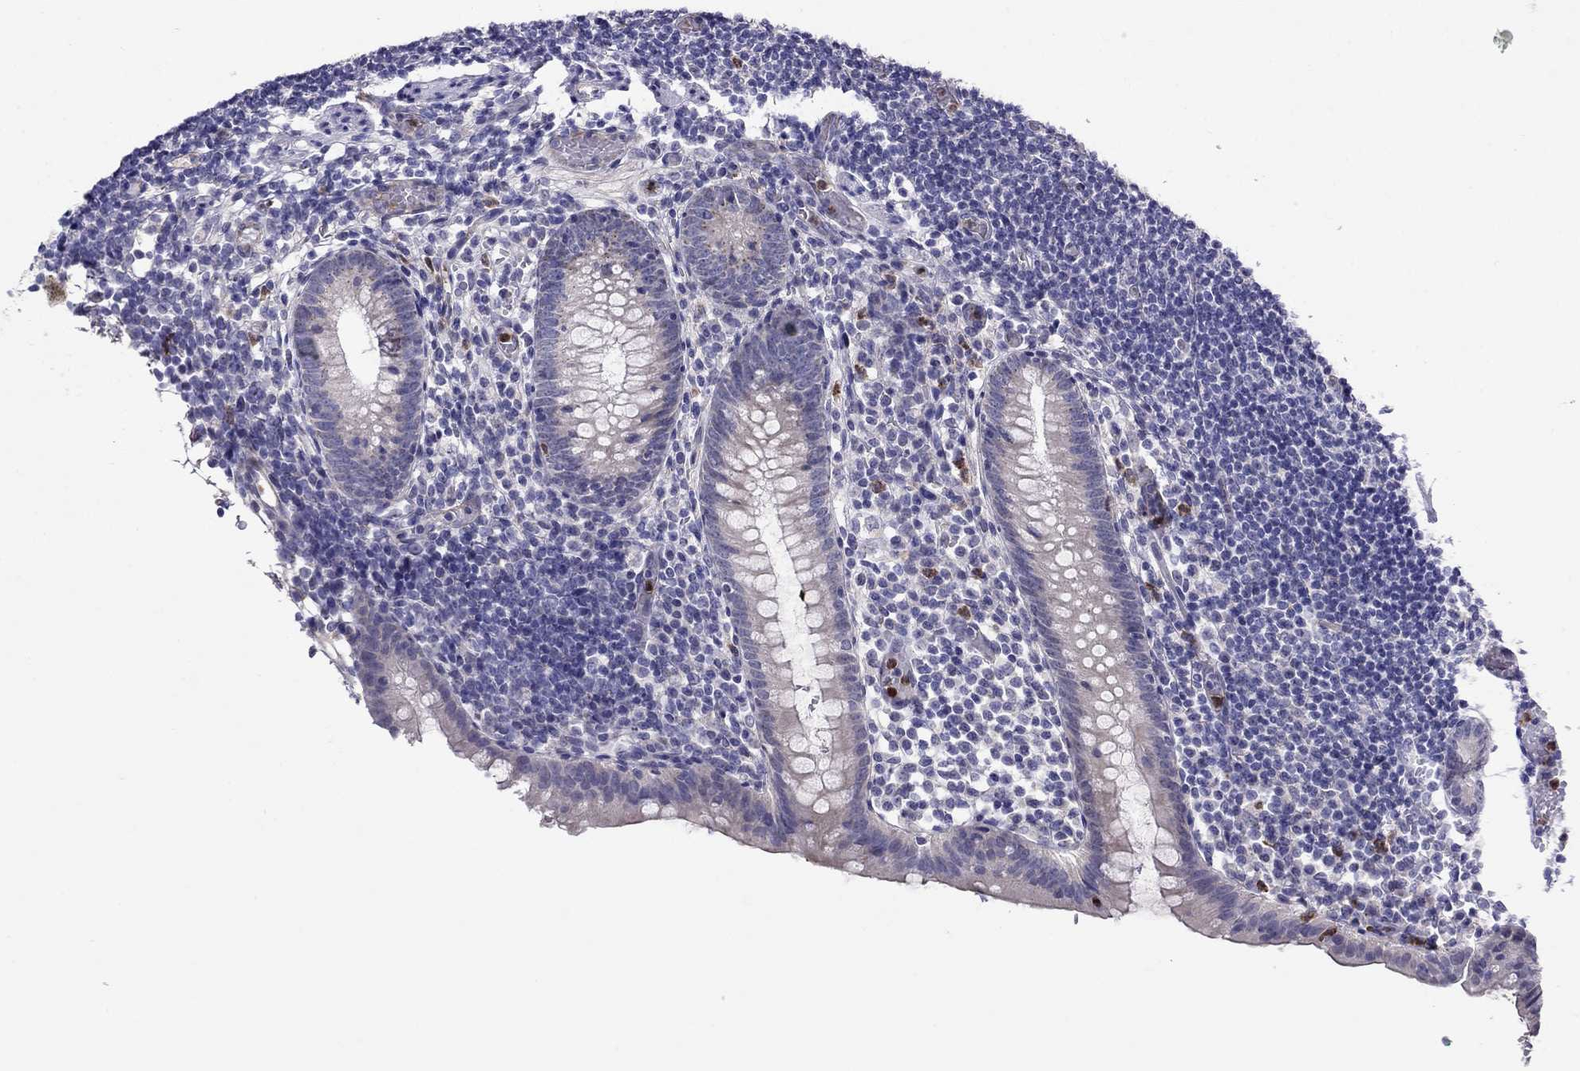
{"staining": {"intensity": "negative", "quantity": "none", "location": "none"}, "tissue": "appendix", "cell_type": "Glandular cells", "image_type": "normal", "snomed": [{"axis": "morphology", "description": "Normal tissue, NOS"}, {"axis": "topography", "description": "Appendix"}], "caption": "Immunohistochemical staining of unremarkable human appendix reveals no significant staining in glandular cells.", "gene": "SPINT4", "patient": {"sex": "female", "age": 40}}